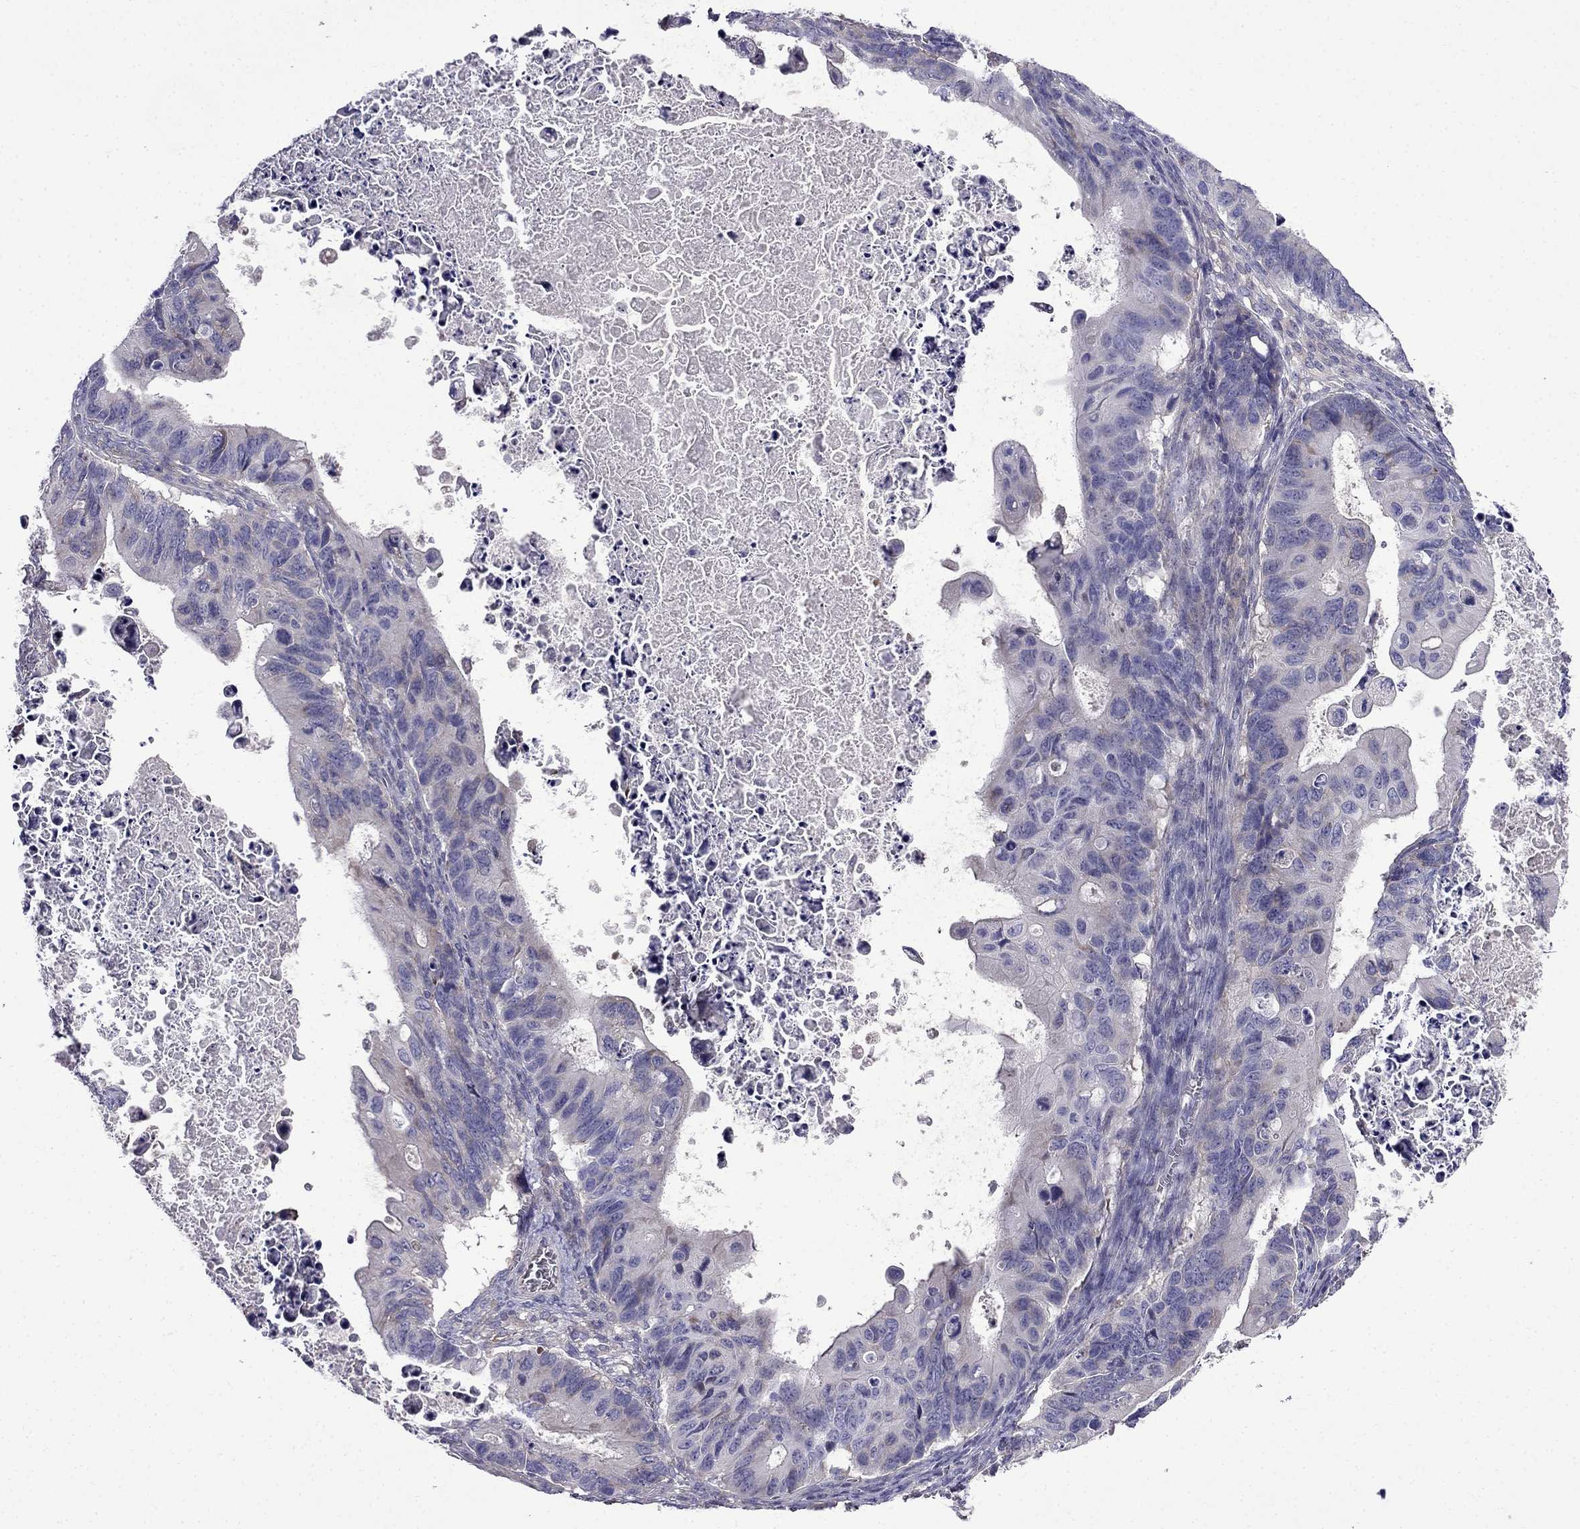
{"staining": {"intensity": "negative", "quantity": "none", "location": "none"}, "tissue": "ovarian cancer", "cell_type": "Tumor cells", "image_type": "cancer", "snomed": [{"axis": "morphology", "description": "Cystadenocarcinoma, mucinous, NOS"}, {"axis": "topography", "description": "Ovary"}], "caption": "Tumor cells are negative for brown protein staining in ovarian cancer (mucinous cystadenocarcinoma).", "gene": "PI16", "patient": {"sex": "female", "age": 64}}